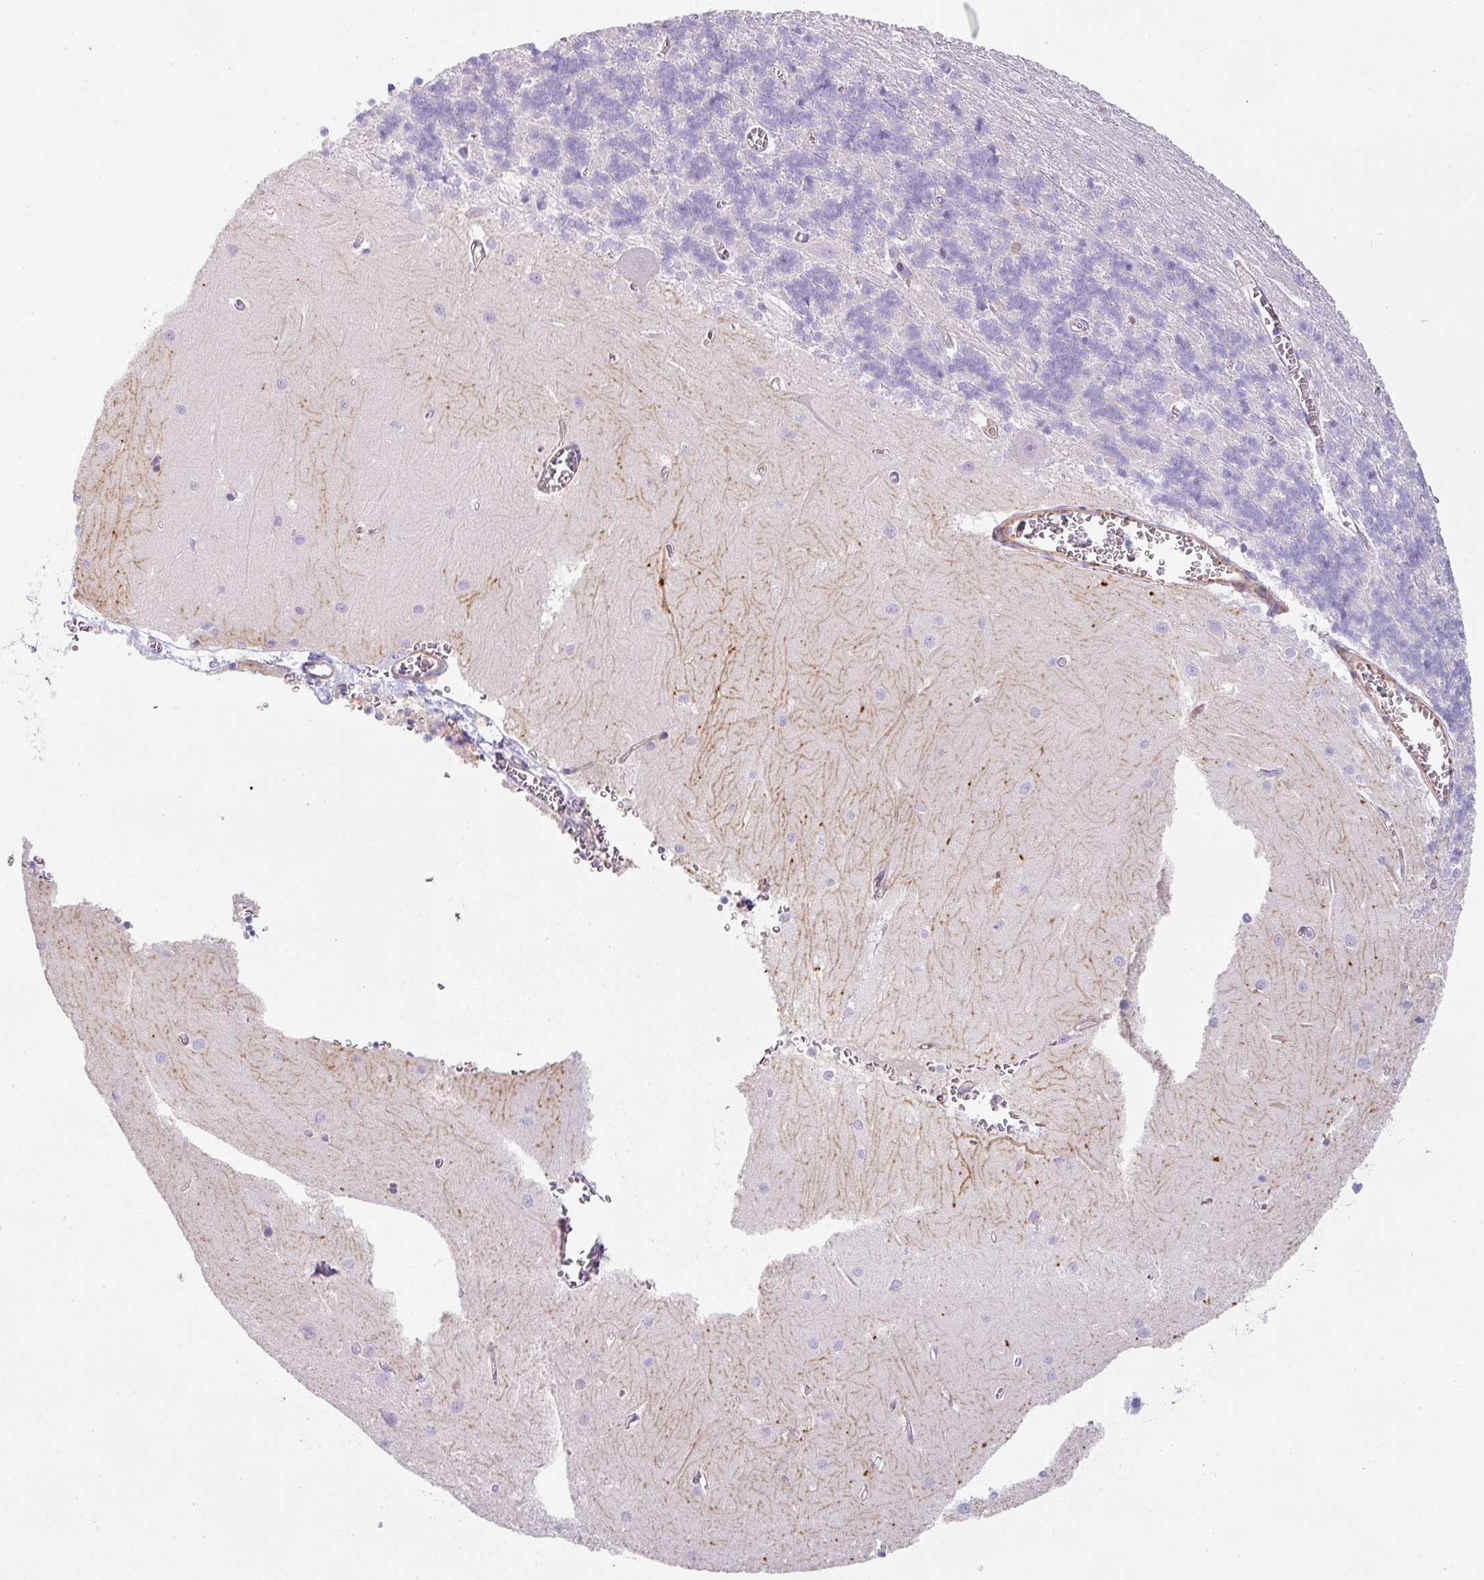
{"staining": {"intensity": "weak", "quantity": "<25%", "location": "cytoplasmic/membranous"}, "tissue": "cerebellum", "cell_type": "Cells in granular layer", "image_type": "normal", "snomed": [{"axis": "morphology", "description": "Normal tissue, NOS"}, {"axis": "topography", "description": "Cerebellum"}], "caption": "The micrograph demonstrates no significant expression in cells in granular layer of cerebellum. (Brightfield microscopy of DAB IHC at high magnification).", "gene": "OR52N1", "patient": {"sex": "male", "age": 37}}